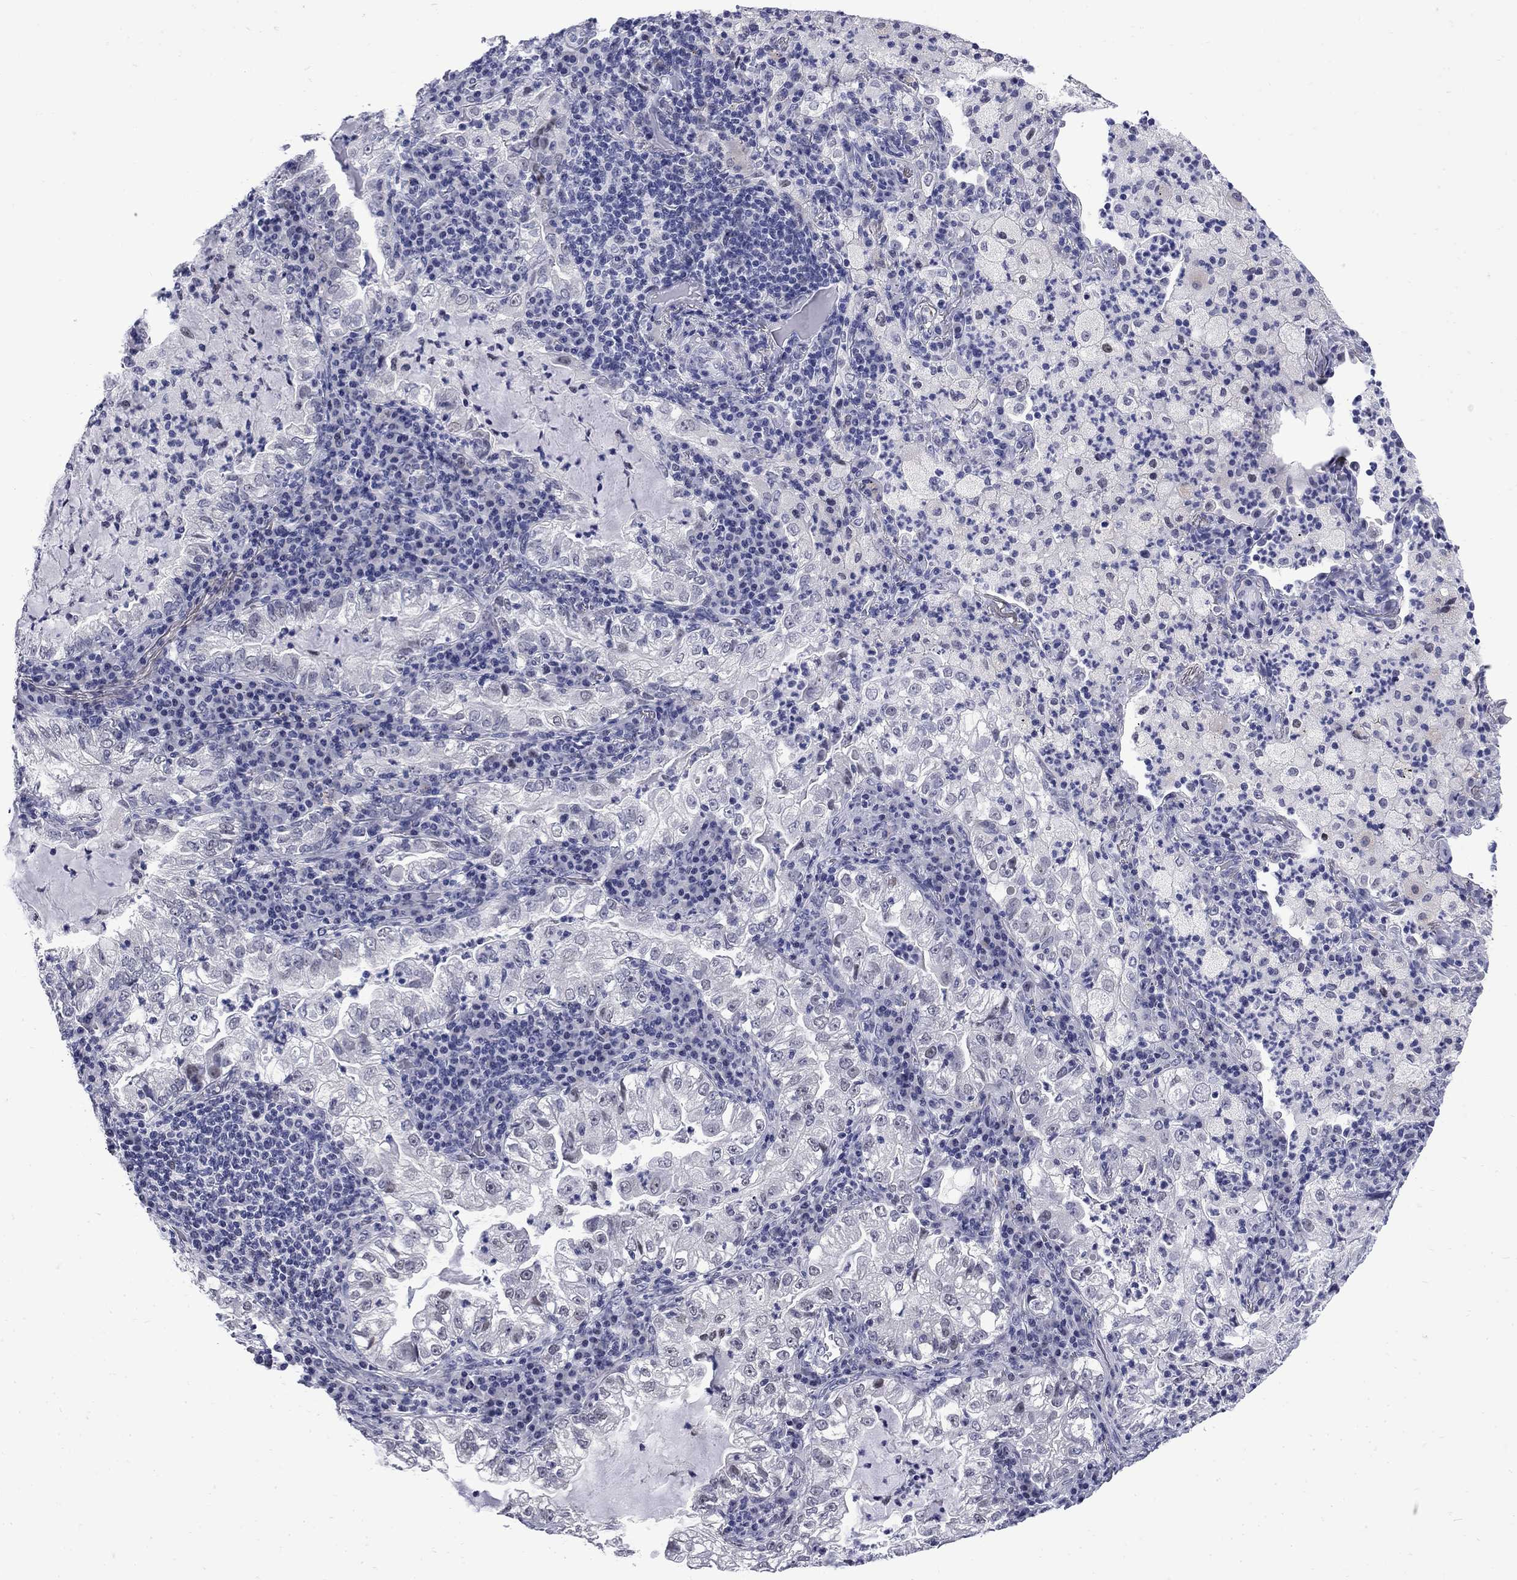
{"staining": {"intensity": "negative", "quantity": "none", "location": "none"}, "tissue": "lung cancer", "cell_type": "Tumor cells", "image_type": "cancer", "snomed": [{"axis": "morphology", "description": "Adenocarcinoma, NOS"}, {"axis": "topography", "description": "Lung"}], "caption": "This histopathology image is of lung cancer stained with immunohistochemistry (IHC) to label a protein in brown with the nuclei are counter-stained blue. There is no expression in tumor cells.", "gene": "MGARP", "patient": {"sex": "female", "age": 73}}